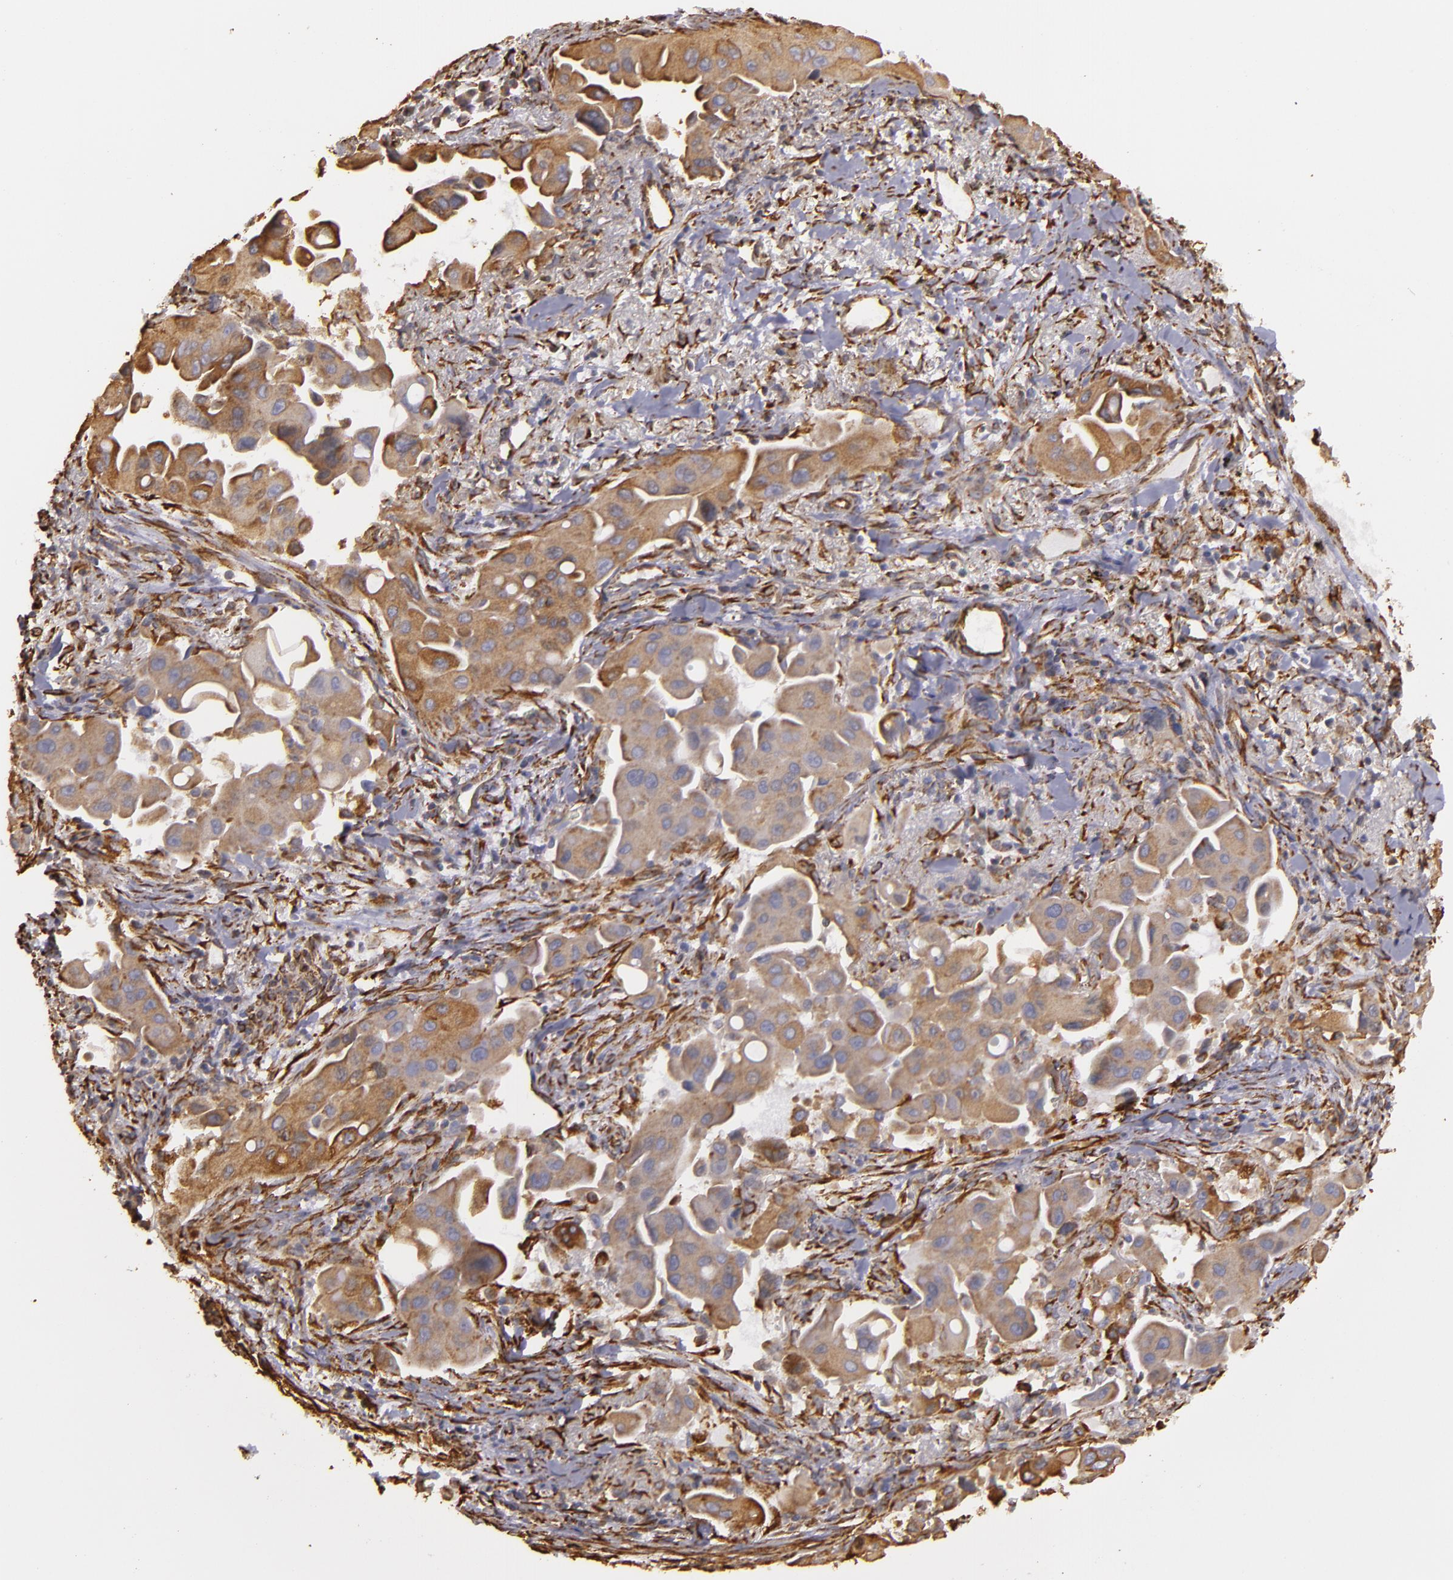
{"staining": {"intensity": "weak", "quantity": ">75%", "location": "cytoplasmic/membranous"}, "tissue": "lung cancer", "cell_type": "Tumor cells", "image_type": "cancer", "snomed": [{"axis": "morphology", "description": "Adenocarcinoma, NOS"}, {"axis": "topography", "description": "Lung"}], "caption": "Immunohistochemical staining of lung adenocarcinoma reveals low levels of weak cytoplasmic/membranous protein positivity in approximately >75% of tumor cells.", "gene": "CYB5R3", "patient": {"sex": "male", "age": 68}}